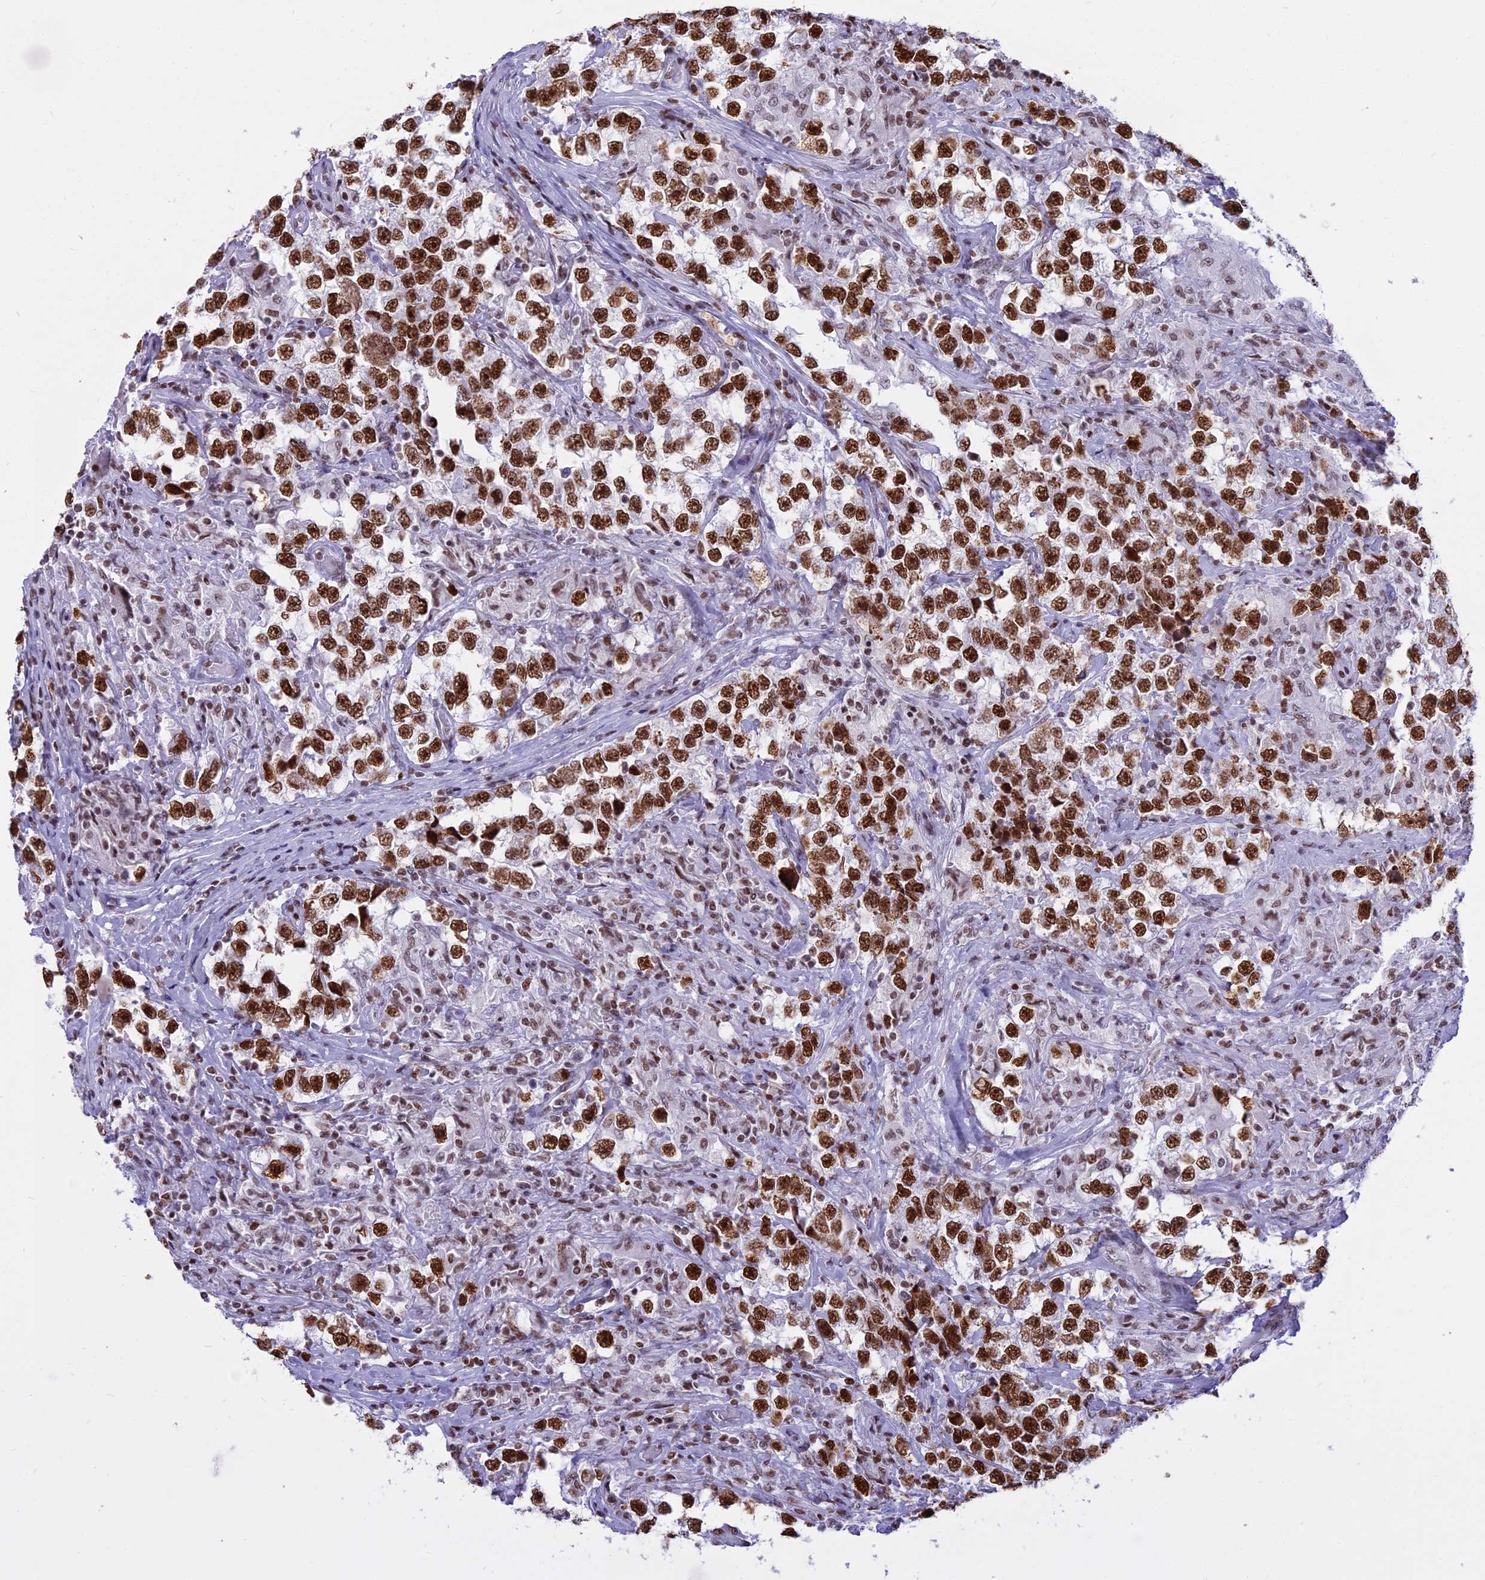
{"staining": {"intensity": "strong", "quantity": ">75%", "location": "nuclear"}, "tissue": "testis cancer", "cell_type": "Tumor cells", "image_type": "cancer", "snomed": [{"axis": "morphology", "description": "Seminoma, NOS"}, {"axis": "topography", "description": "Testis"}], "caption": "Immunohistochemistry (IHC) (DAB (3,3'-diaminobenzidine)) staining of testis seminoma exhibits strong nuclear protein positivity in about >75% of tumor cells. (DAB (3,3'-diaminobenzidine) = brown stain, brightfield microscopy at high magnification).", "gene": "PARP1", "patient": {"sex": "male", "age": 46}}